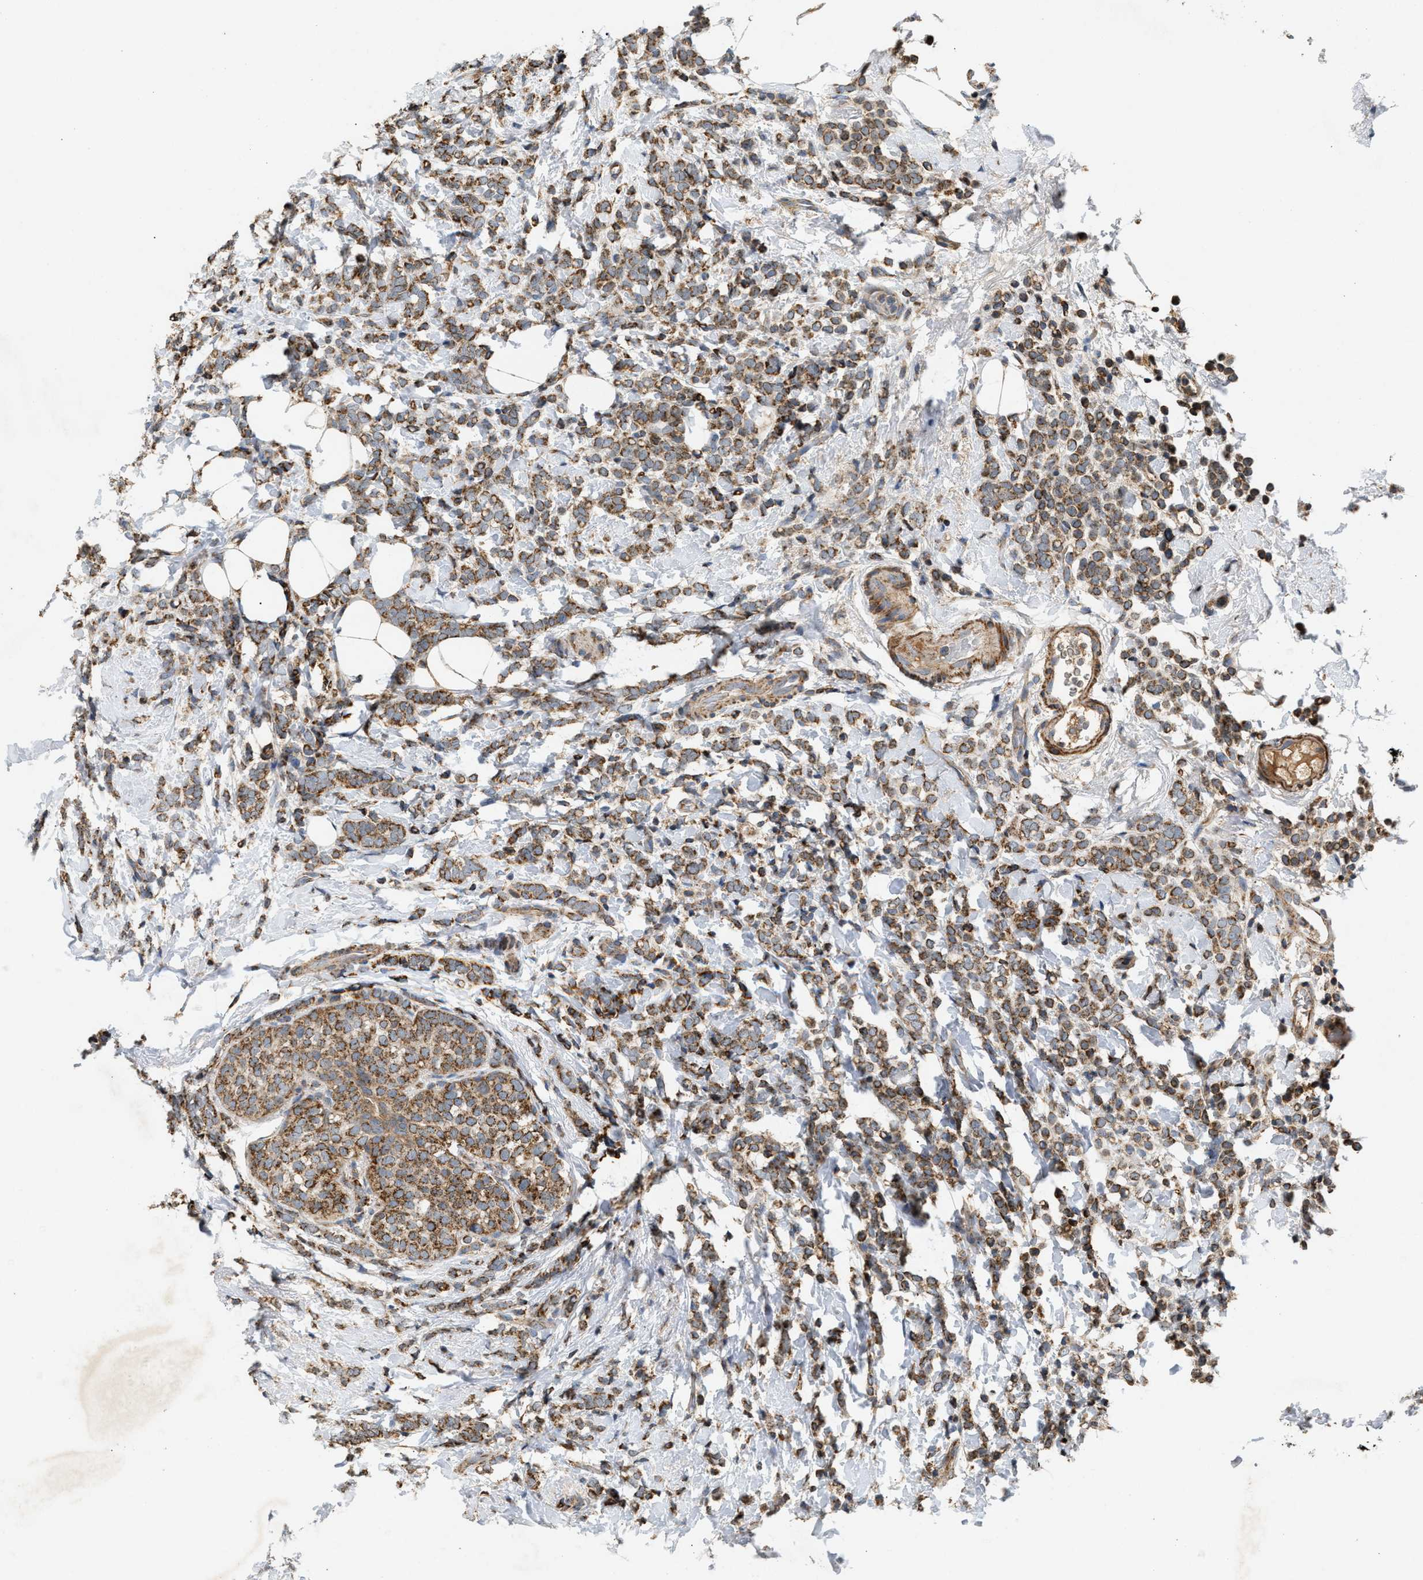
{"staining": {"intensity": "moderate", "quantity": ">75%", "location": "cytoplasmic/membranous"}, "tissue": "breast cancer", "cell_type": "Tumor cells", "image_type": "cancer", "snomed": [{"axis": "morphology", "description": "Lobular carcinoma"}, {"axis": "topography", "description": "Breast"}], "caption": "Immunohistochemistry staining of breast cancer (lobular carcinoma), which reveals medium levels of moderate cytoplasmic/membranous positivity in approximately >75% of tumor cells indicating moderate cytoplasmic/membranous protein positivity. The staining was performed using DAB (3,3'-diaminobenzidine) (brown) for protein detection and nuclei were counterstained in hematoxylin (blue).", "gene": "TACO1", "patient": {"sex": "female", "age": 50}}